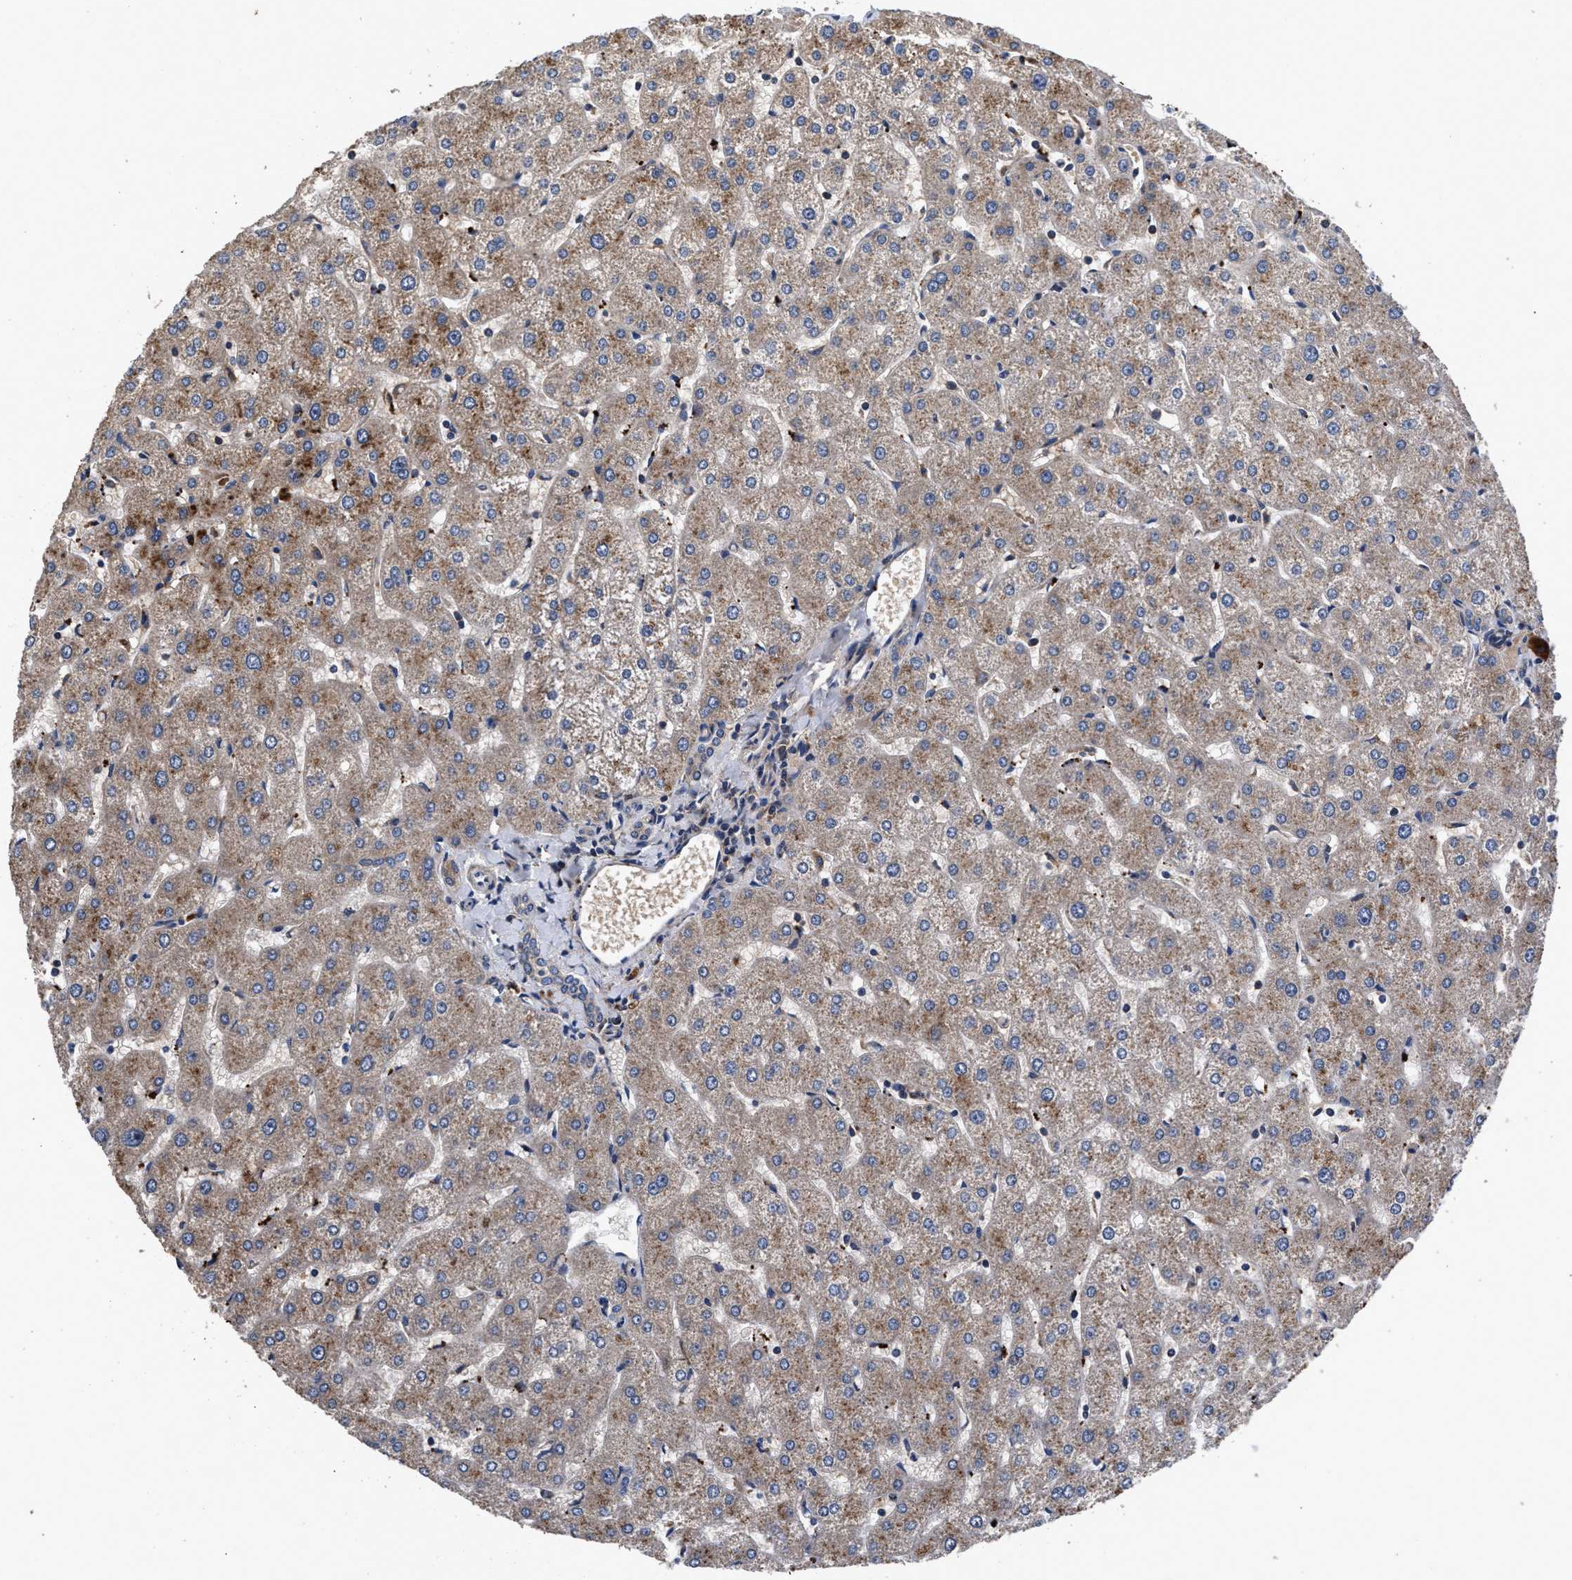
{"staining": {"intensity": "weak", "quantity": "<25%", "location": "cytoplasmic/membranous"}, "tissue": "liver", "cell_type": "Cholangiocytes", "image_type": "normal", "snomed": [{"axis": "morphology", "description": "Normal tissue, NOS"}, {"axis": "topography", "description": "Liver"}], "caption": "DAB (3,3'-diaminobenzidine) immunohistochemical staining of benign human liver displays no significant staining in cholangiocytes. (Immunohistochemistry (ihc), brightfield microscopy, high magnification).", "gene": "NFKB2", "patient": {"sex": "male", "age": 67}}